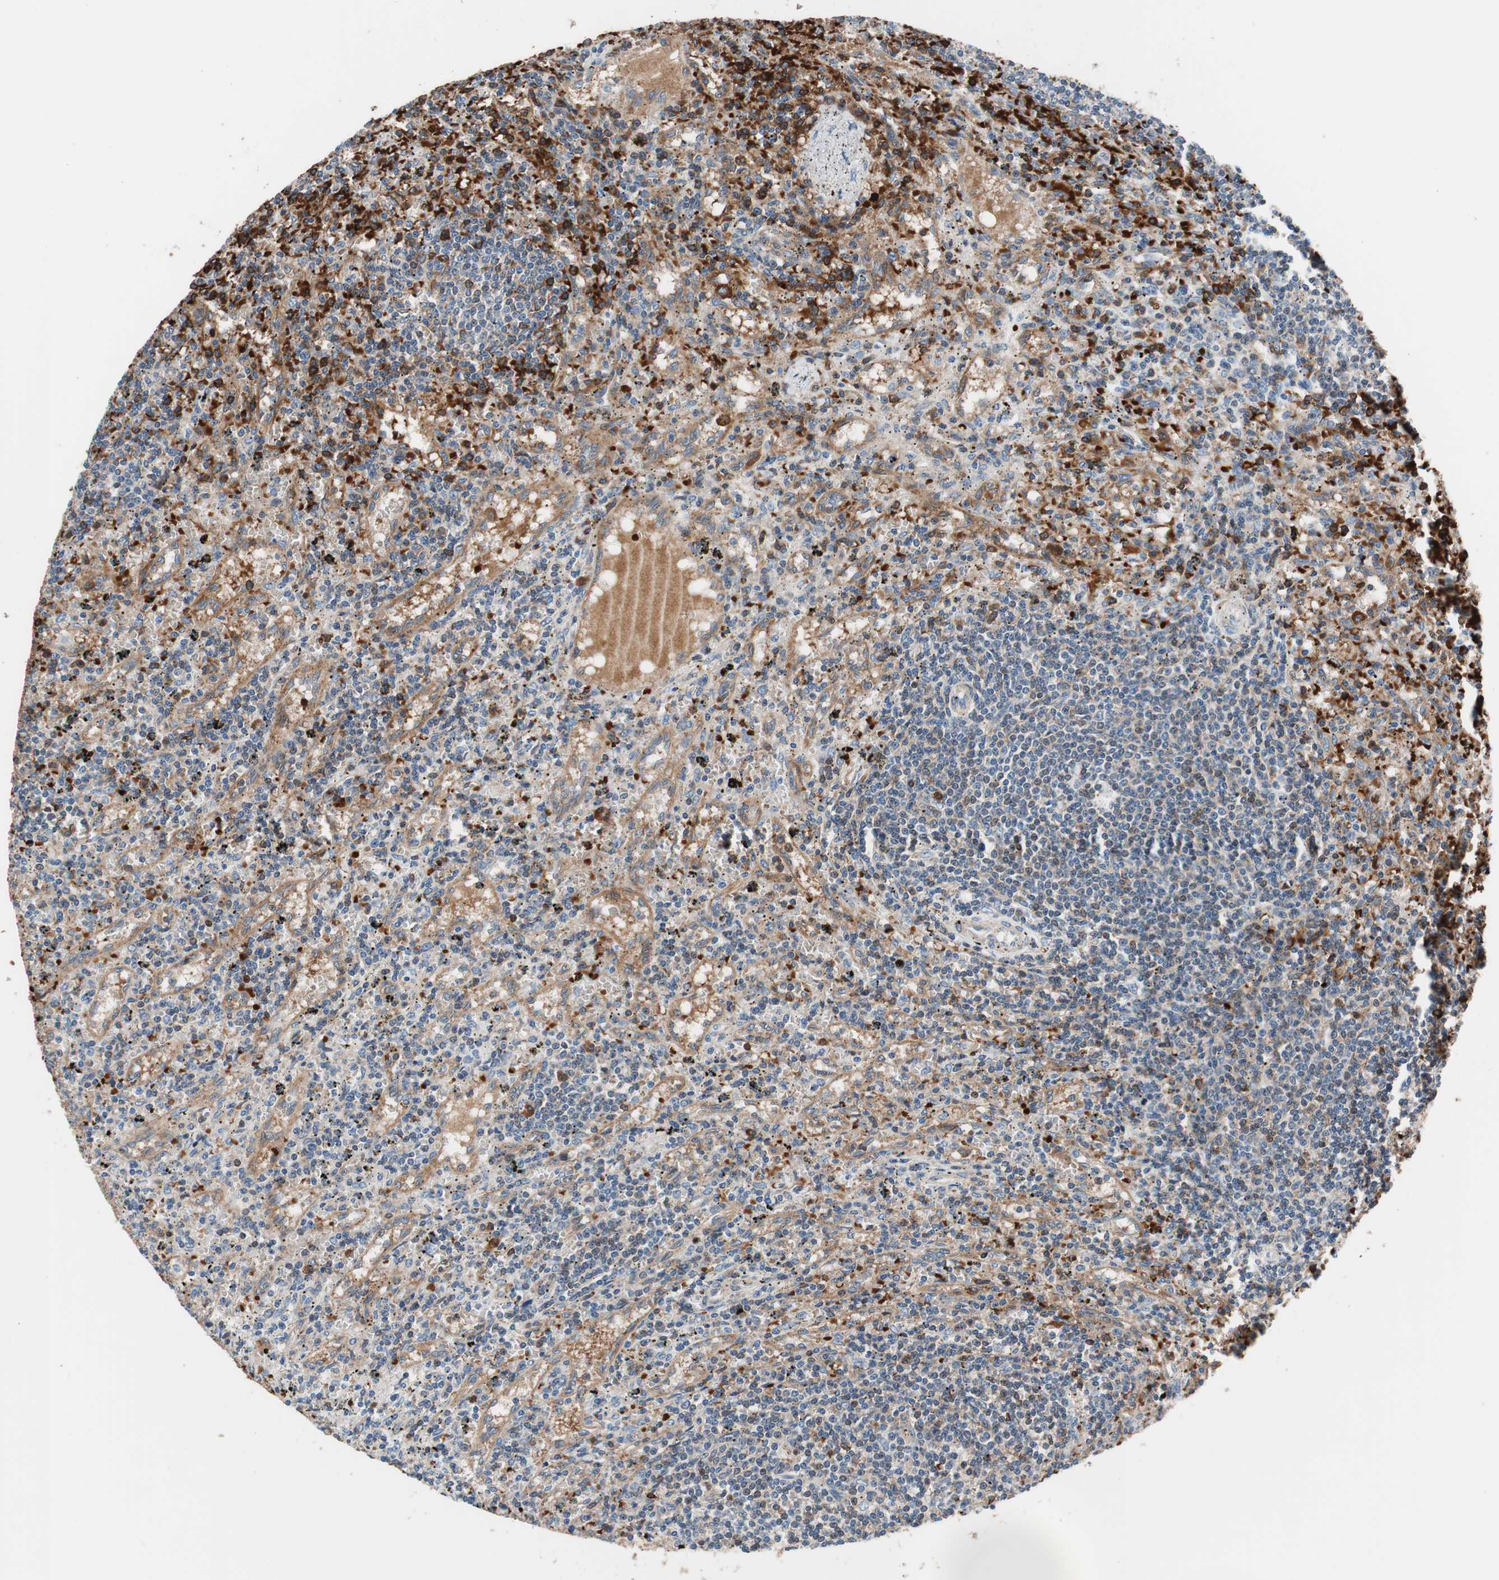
{"staining": {"intensity": "weak", "quantity": "<25%", "location": "cytoplasmic/membranous,nuclear"}, "tissue": "lymphoma", "cell_type": "Tumor cells", "image_type": "cancer", "snomed": [{"axis": "morphology", "description": "Malignant lymphoma, non-Hodgkin's type, Low grade"}, {"axis": "topography", "description": "Spleen"}], "caption": "Human malignant lymphoma, non-Hodgkin's type (low-grade) stained for a protein using immunohistochemistry demonstrates no positivity in tumor cells.", "gene": "PRDX2", "patient": {"sex": "male", "age": 76}}